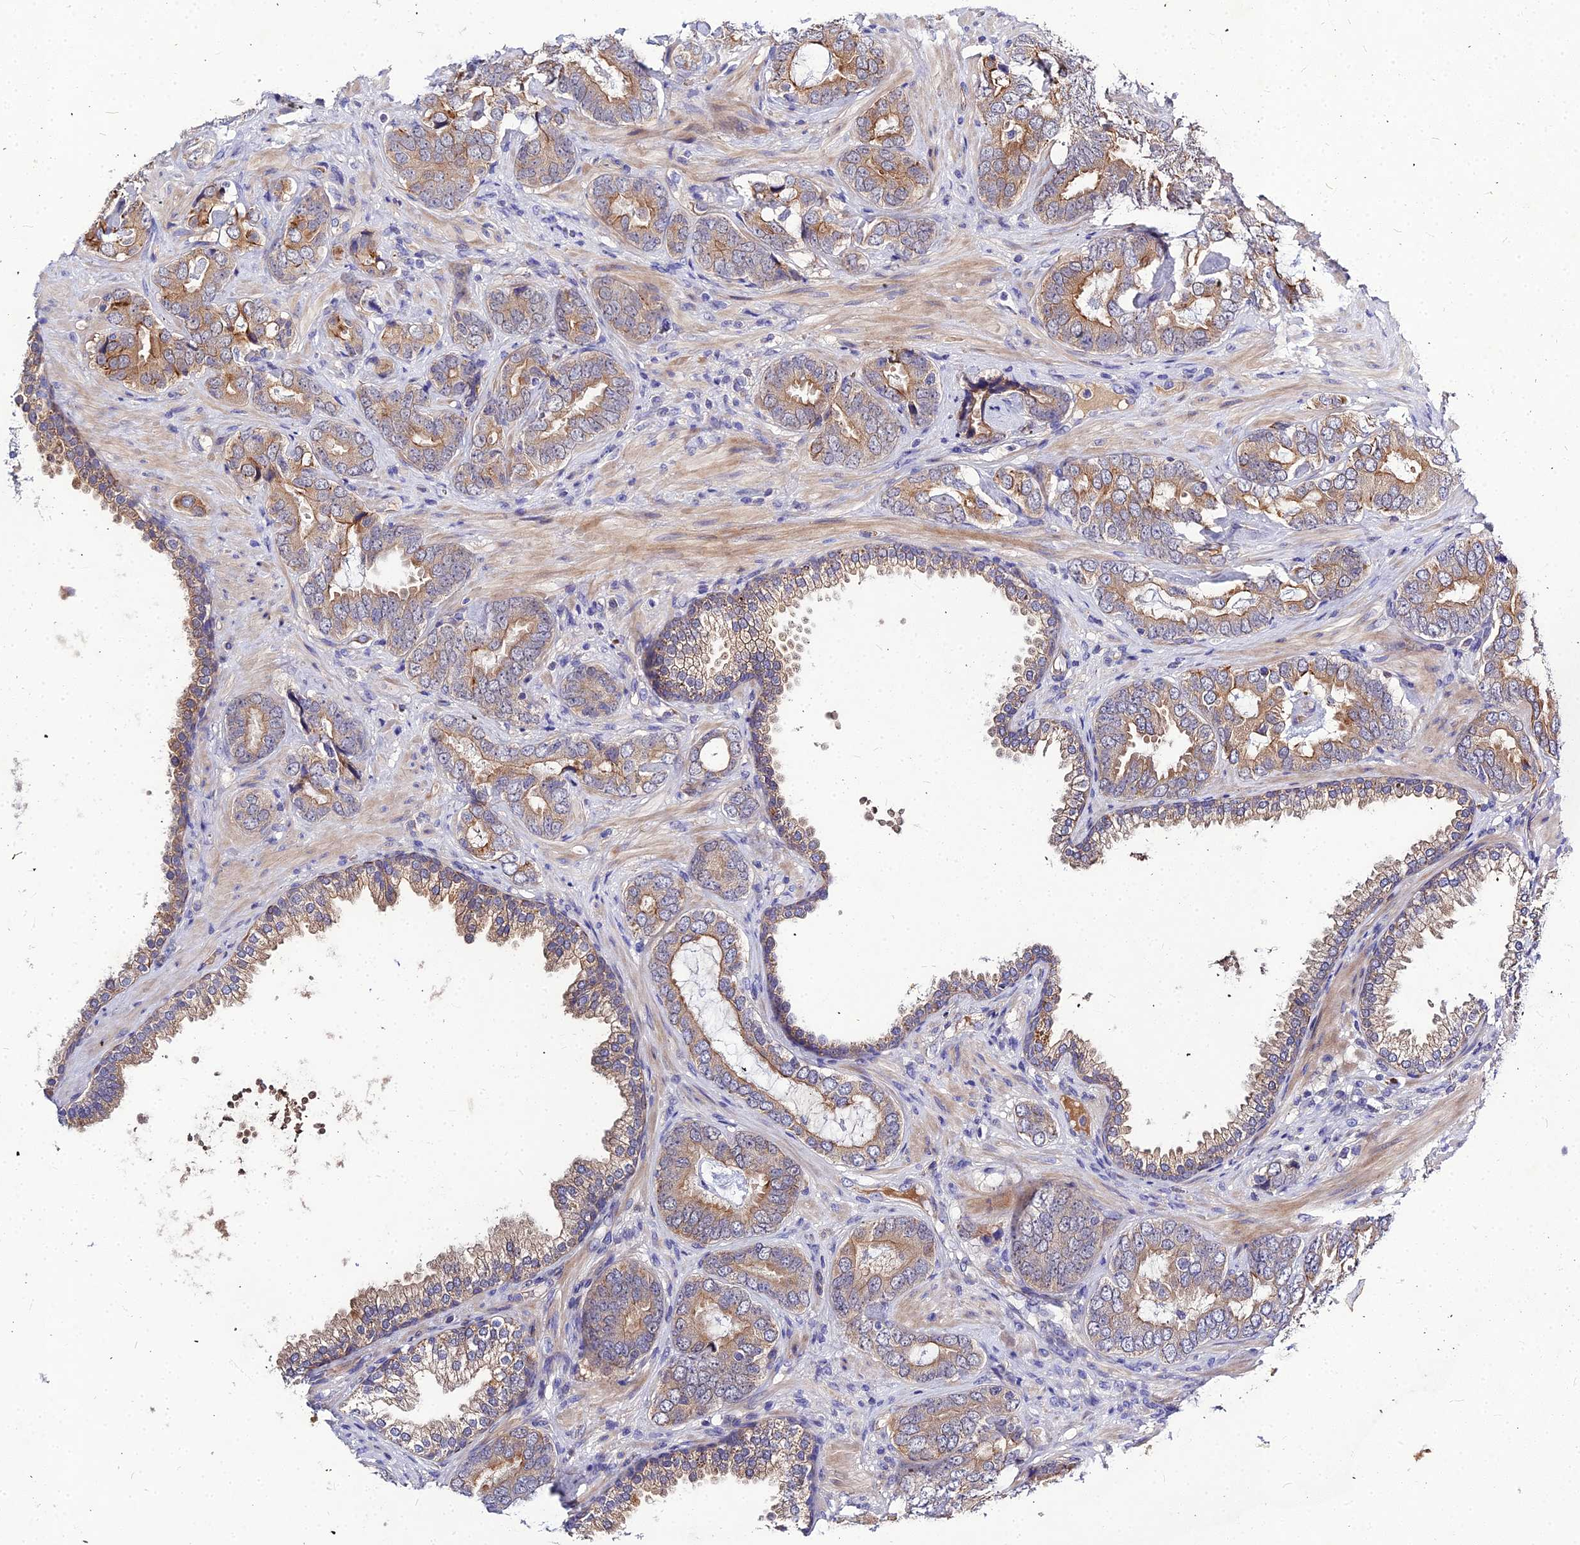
{"staining": {"intensity": "moderate", "quantity": "<25%", "location": "cytoplasmic/membranous"}, "tissue": "prostate cancer", "cell_type": "Tumor cells", "image_type": "cancer", "snomed": [{"axis": "morphology", "description": "Adenocarcinoma, High grade"}, {"axis": "topography", "description": "Prostate"}], "caption": "Prostate high-grade adenocarcinoma stained with a brown dye reveals moderate cytoplasmic/membranous positive positivity in approximately <25% of tumor cells.", "gene": "DMRTA1", "patient": {"sex": "male", "age": 71}}